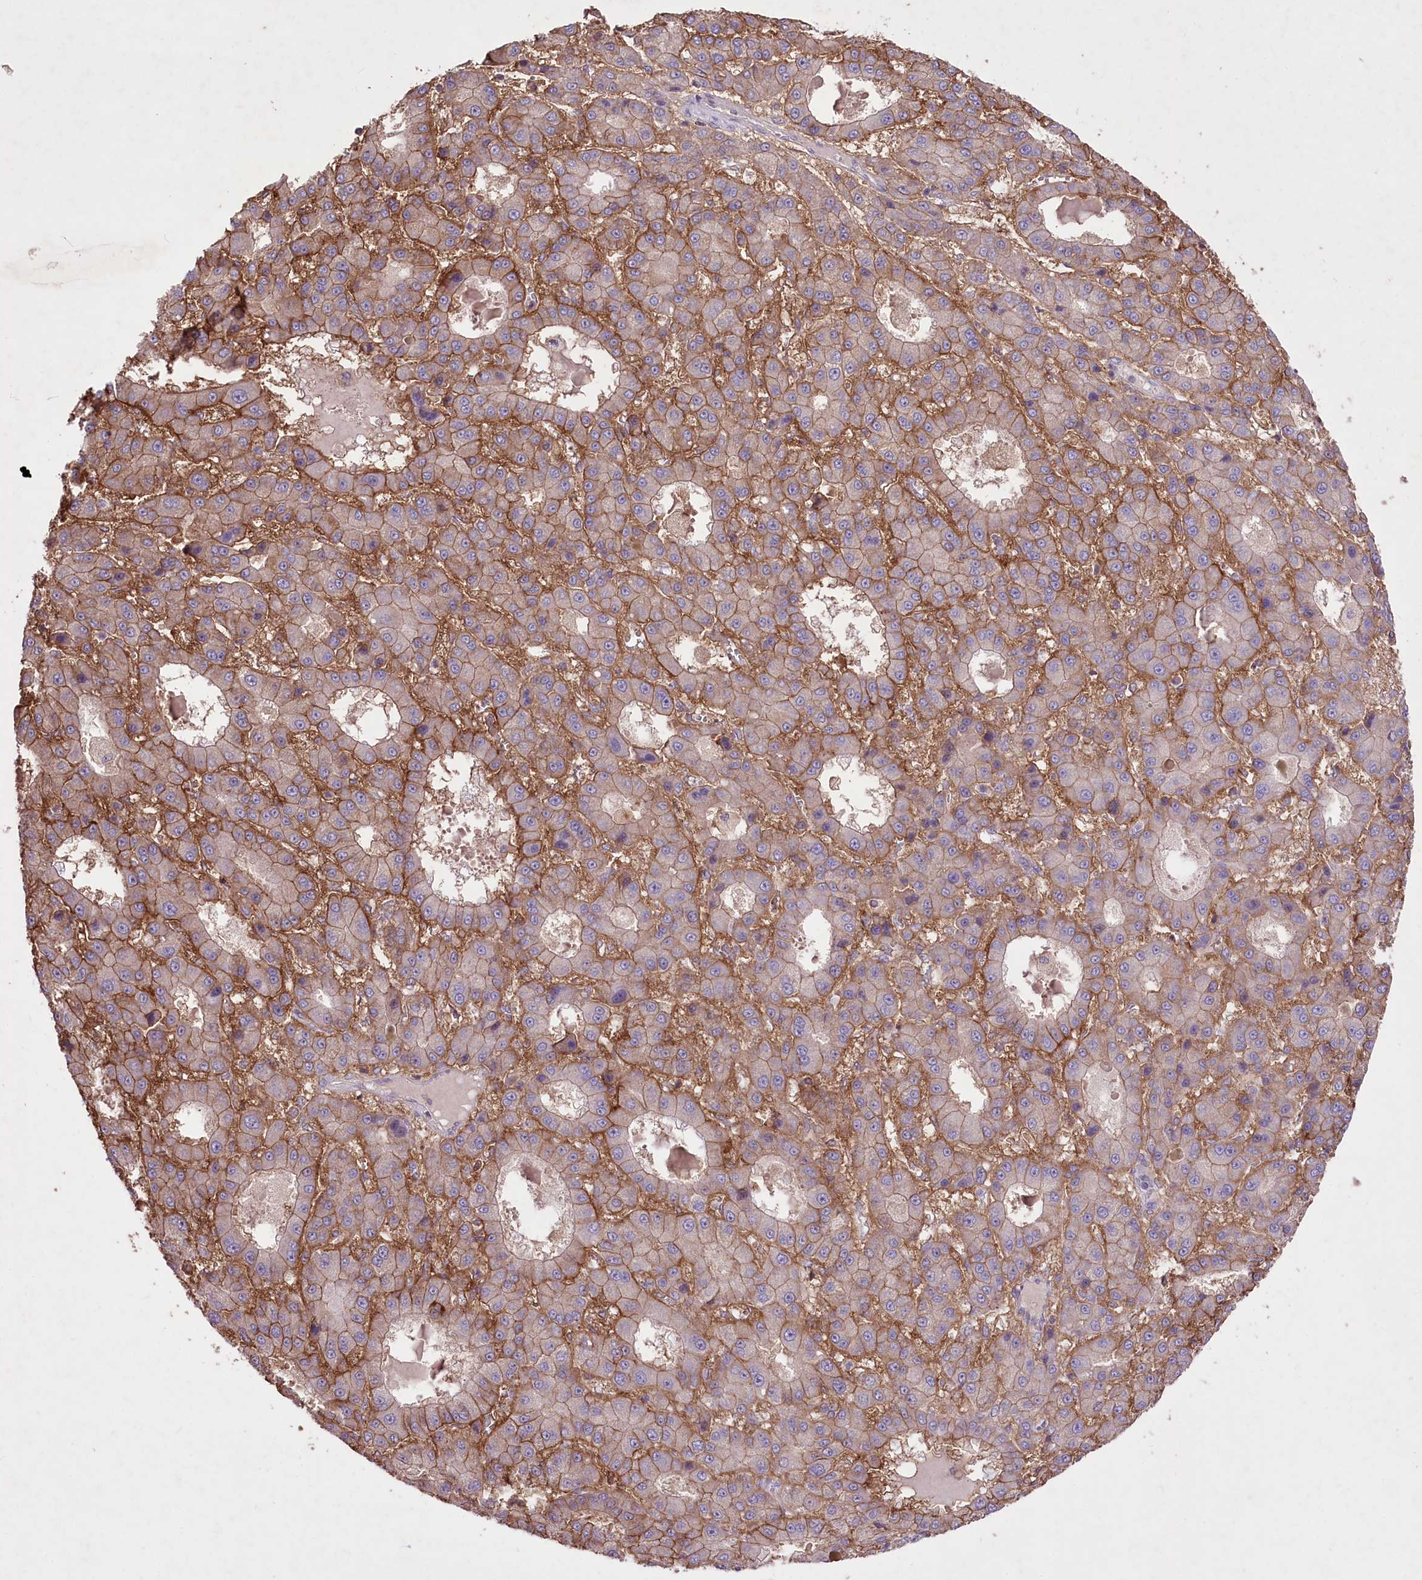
{"staining": {"intensity": "moderate", "quantity": ">75%", "location": "cytoplasmic/membranous"}, "tissue": "liver cancer", "cell_type": "Tumor cells", "image_type": "cancer", "snomed": [{"axis": "morphology", "description": "Carcinoma, Hepatocellular, NOS"}, {"axis": "topography", "description": "Liver"}], "caption": "Immunohistochemical staining of human liver cancer (hepatocellular carcinoma) demonstrates moderate cytoplasmic/membranous protein staining in approximately >75% of tumor cells.", "gene": "ENPP1", "patient": {"sex": "male", "age": 70}}